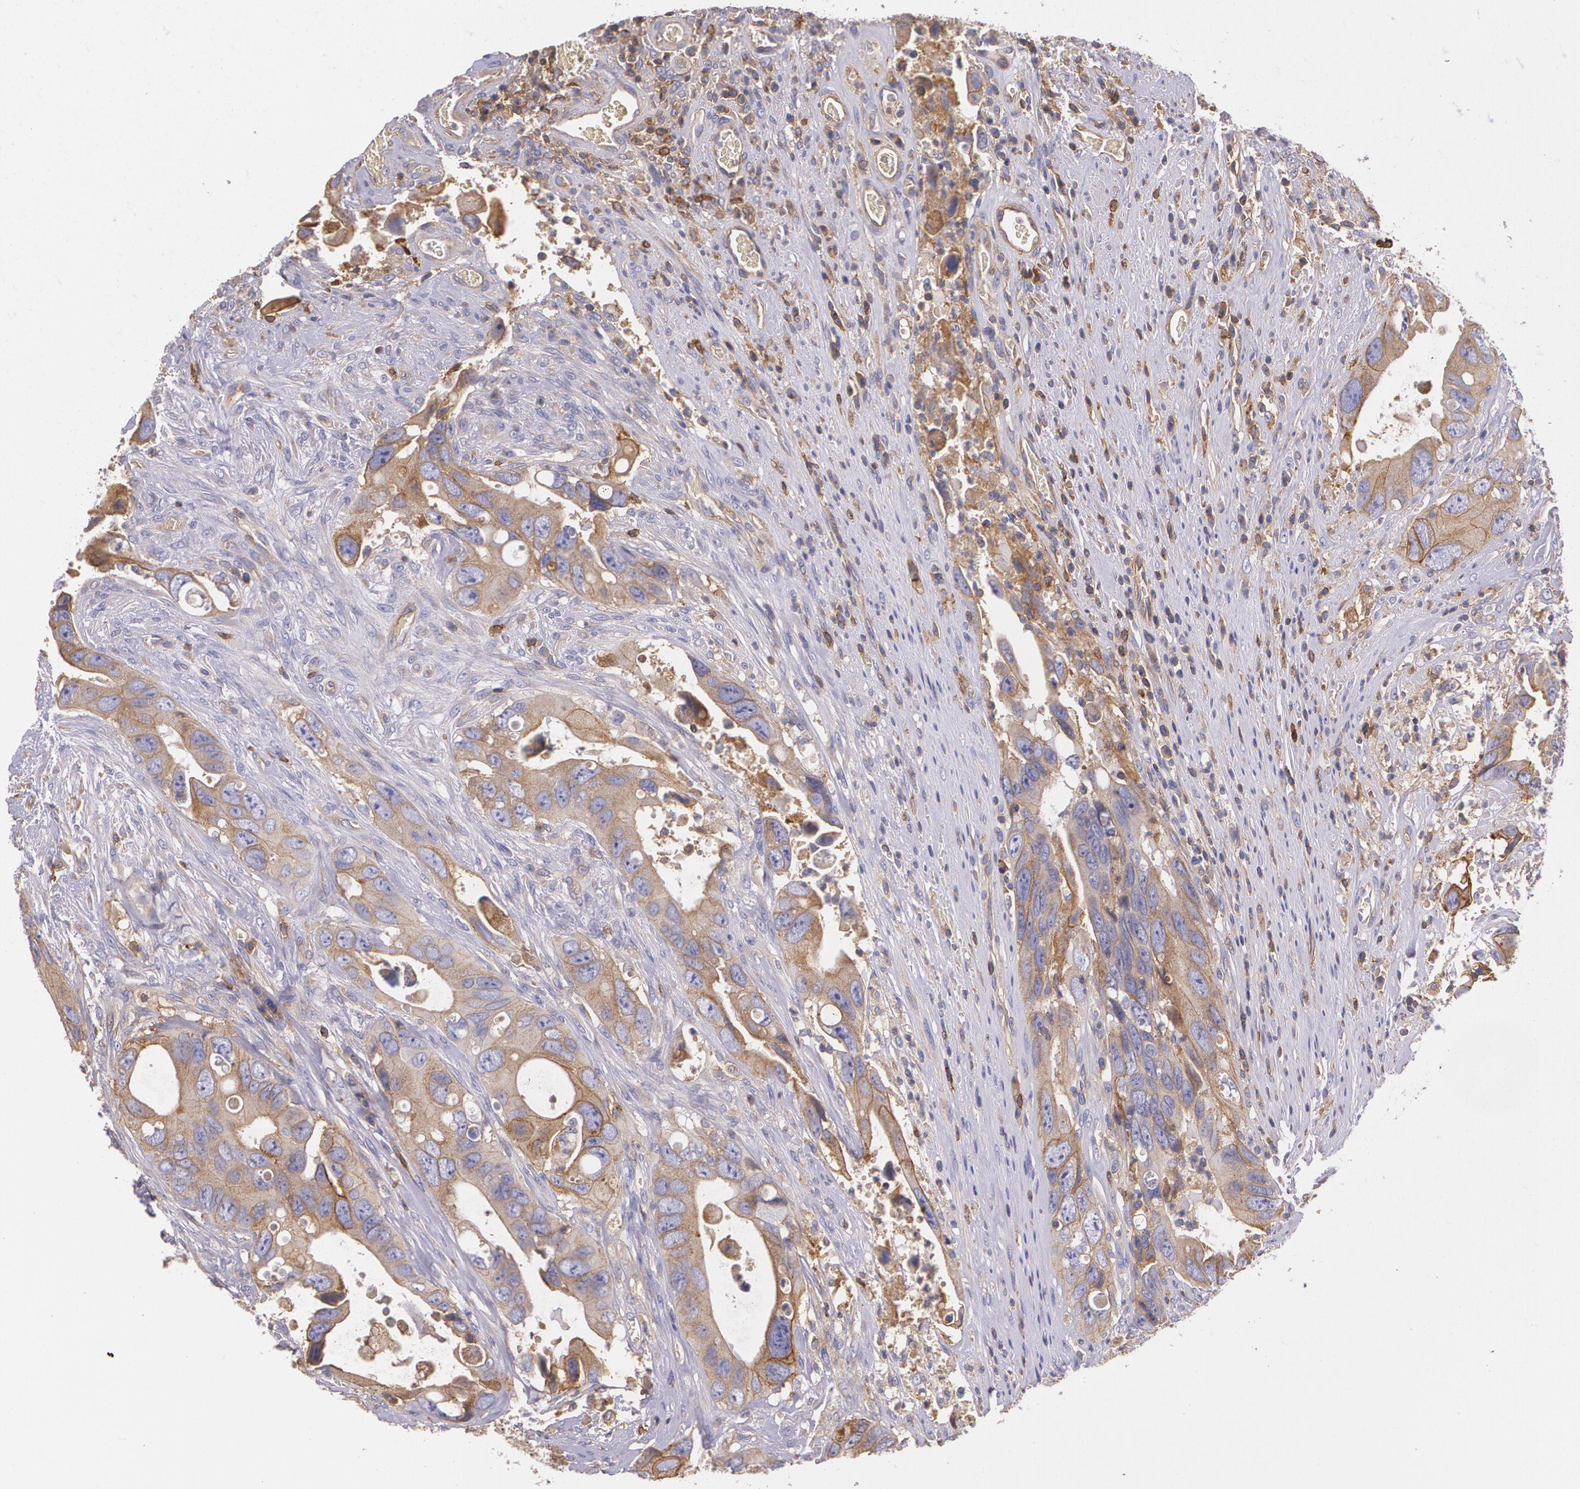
{"staining": {"intensity": "weak", "quantity": ">75%", "location": "cytoplasmic/membranous"}, "tissue": "colorectal cancer", "cell_type": "Tumor cells", "image_type": "cancer", "snomed": [{"axis": "morphology", "description": "Adenocarcinoma, NOS"}, {"axis": "topography", "description": "Rectum"}], "caption": "IHC staining of colorectal cancer (adenocarcinoma), which reveals low levels of weak cytoplasmic/membranous staining in approximately >75% of tumor cells indicating weak cytoplasmic/membranous protein positivity. The staining was performed using DAB (3,3'-diaminobenzidine) (brown) for protein detection and nuclei were counterstained in hematoxylin (blue).", "gene": "B2M", "patient": {"sex": "male", "age": 70}}